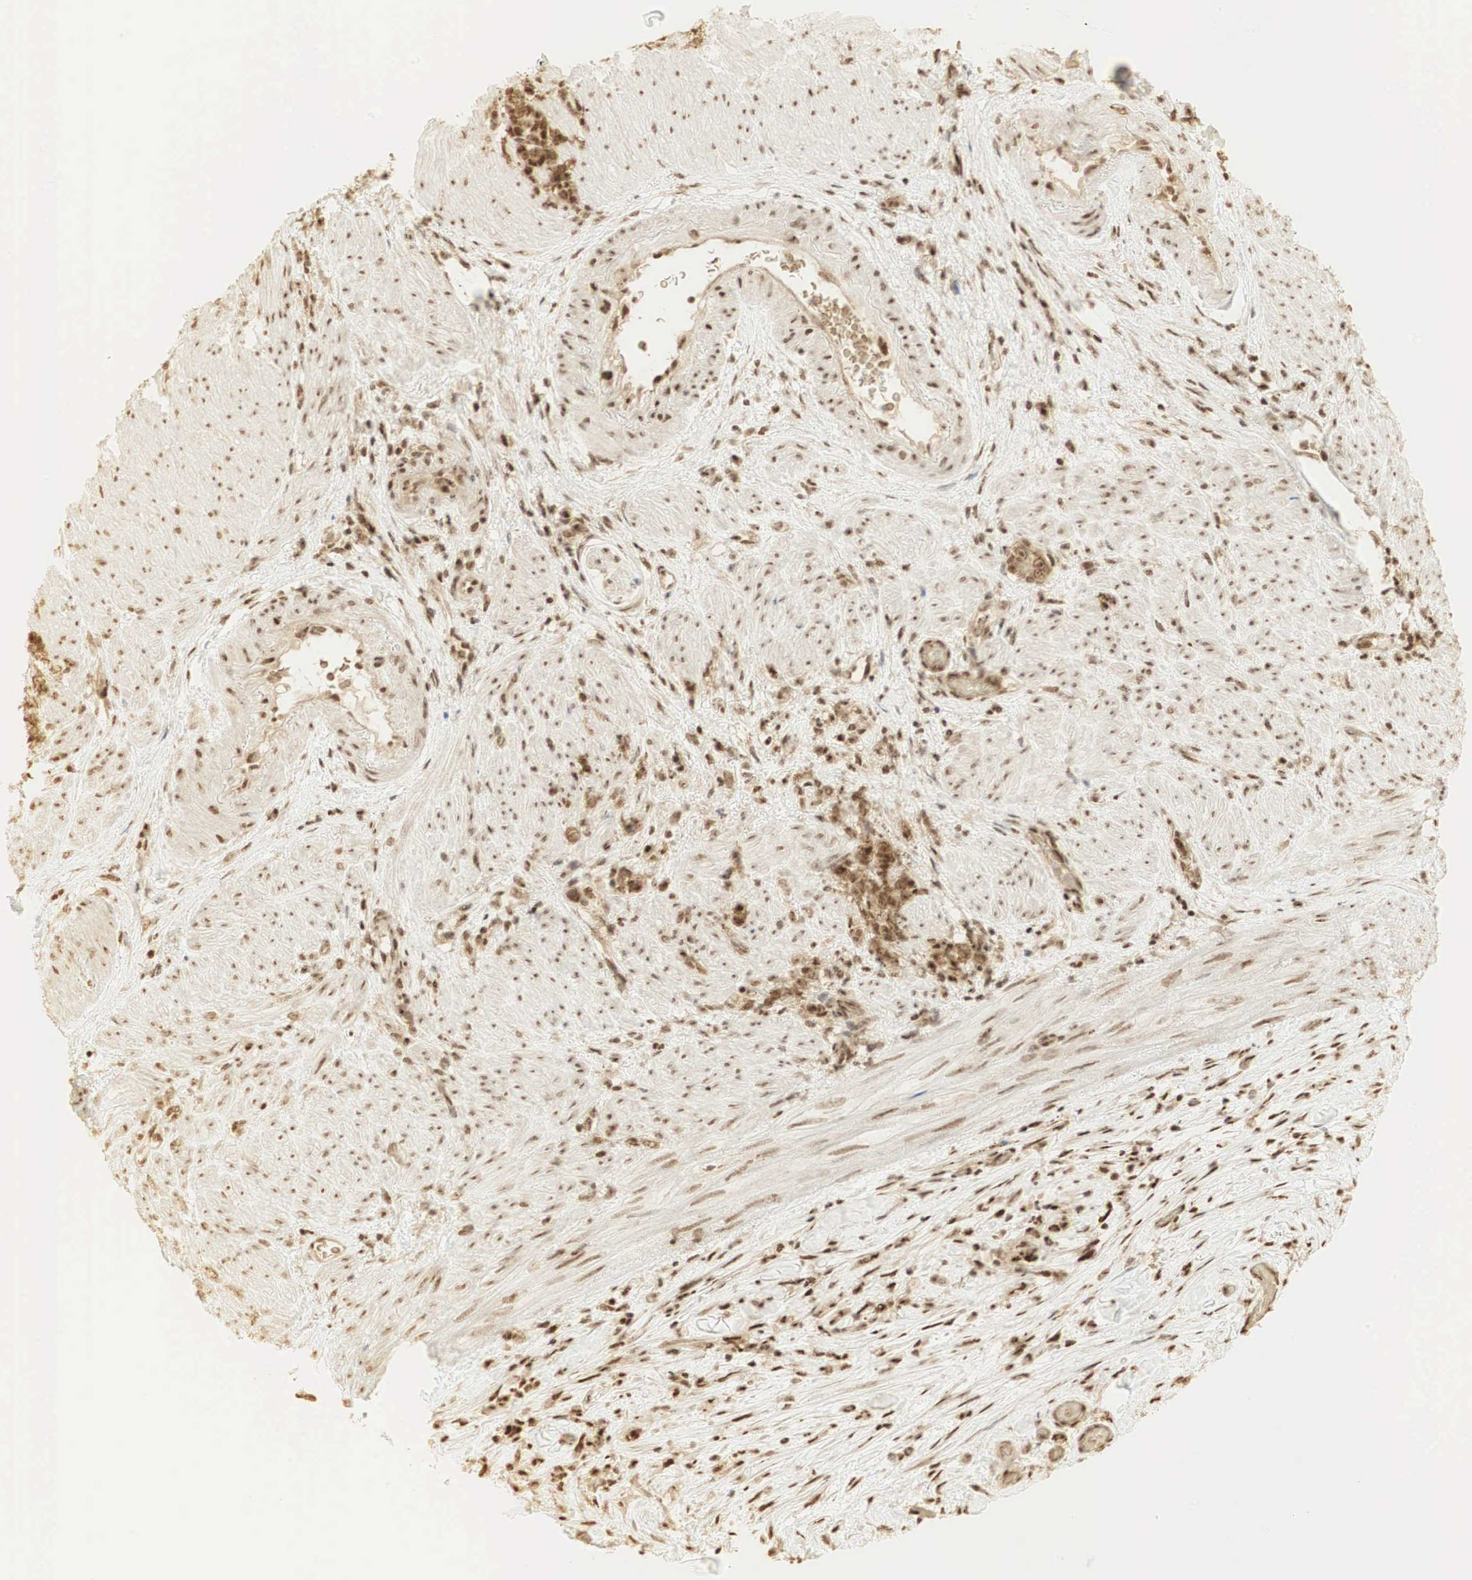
{"staining": {"intensity": "strong", "quantity": ">75%", "location": "cytoplasmic/membranous,nuclear"}, "tissue": "stomach cancer", "cell_type": "Tumor cells", "image_type": "cancer", "snomed": [{"axis": "morphology", "description": "Adenocarcinoma, NOS"}, {"axis": "topography", "description": "Stomach, lower"}], "caption": "There is high levels of strong cytoplasmic/membranous and nuclear positivity in tumor cells of adenocarcinoma (stomach), as demonstrated by immunohistochemical staining (brown color).", "gene": "RNF113A", "patient": {"sex": "male", "age": 88}}